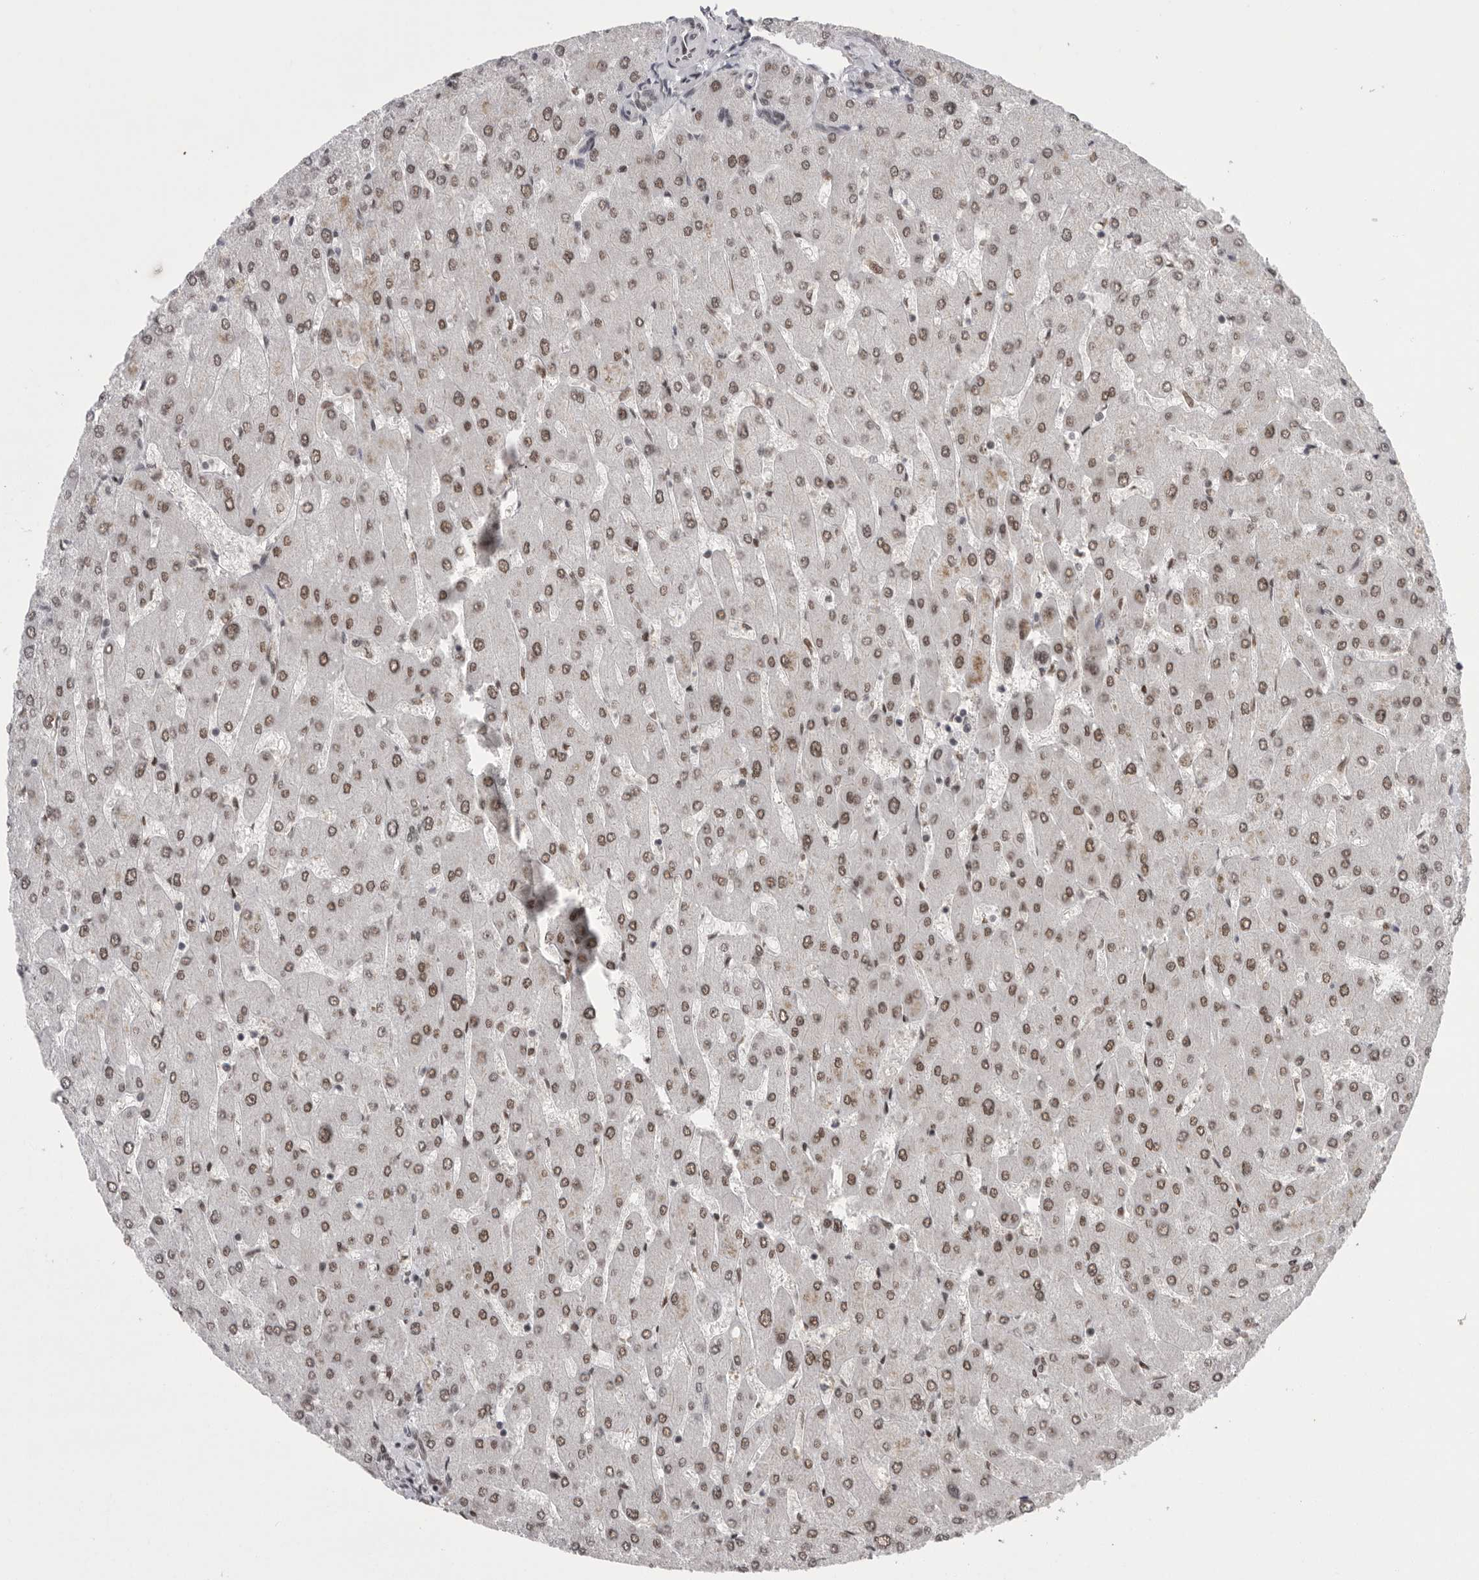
{"staining": {"intensity": "moderate", "quantity": ">75%", "location": "nuclear"}, "tissue": "liver", "cell_type": "Cholangiocytes", "image_type": "normal", "snomed": [{"axis": "morphology", "description": "Normal tissue, NOS"}, {"axis": "topography", "description": "Liver"}], "caption": "Liver stained with DAB IHC reveals medium levels of moderate nuclear positivity in about >75% of cholangiocytes. (Stains: DAB (3,3'-diaminobenzidine) in brown, nuclei in blue, Microscopy: brightfield microscopy at high magnification).", "gene": "POU5F1", "patient": {"sex": "male", "age": 55}}